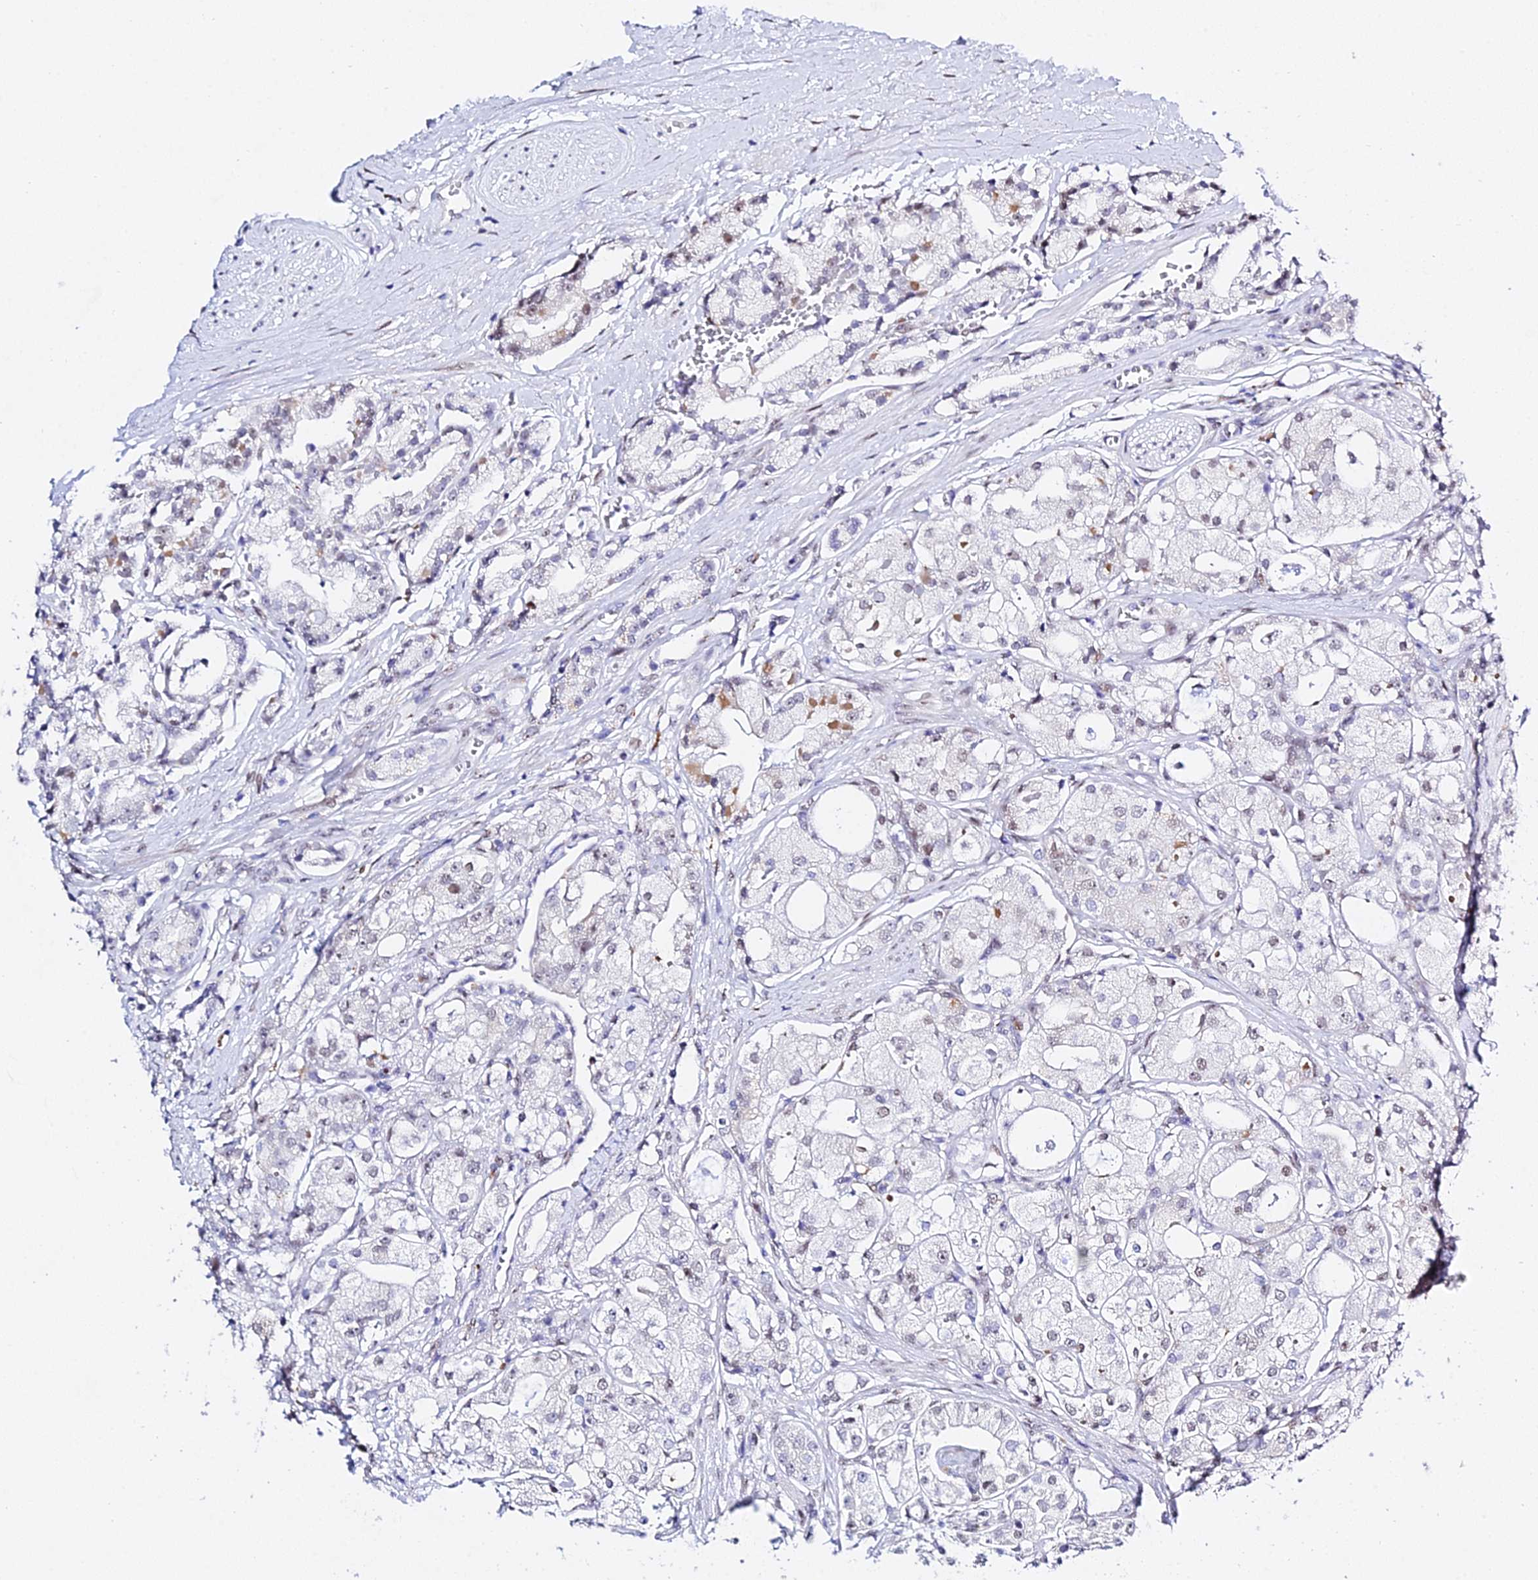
{"staining": {"intensity": "weak", "quantity": "<25%", "location": "nuclear"}, "tissue": "prostate cancer", "cell_type": "Tumor cells", "image_type": "cancer", "snomed": [{"axis": "morphology", "description": "Adenocarcinoma, High grade"}, {"axis": "topography", "description": "Prostate"}], "caption": "Histopathology image shows no protein positivity in tumor cells of adenocarcinoma (high-grade) (prostate) tissue.", "gene": "POFUT2", "patient": {"sex": "male", "age": 71}}